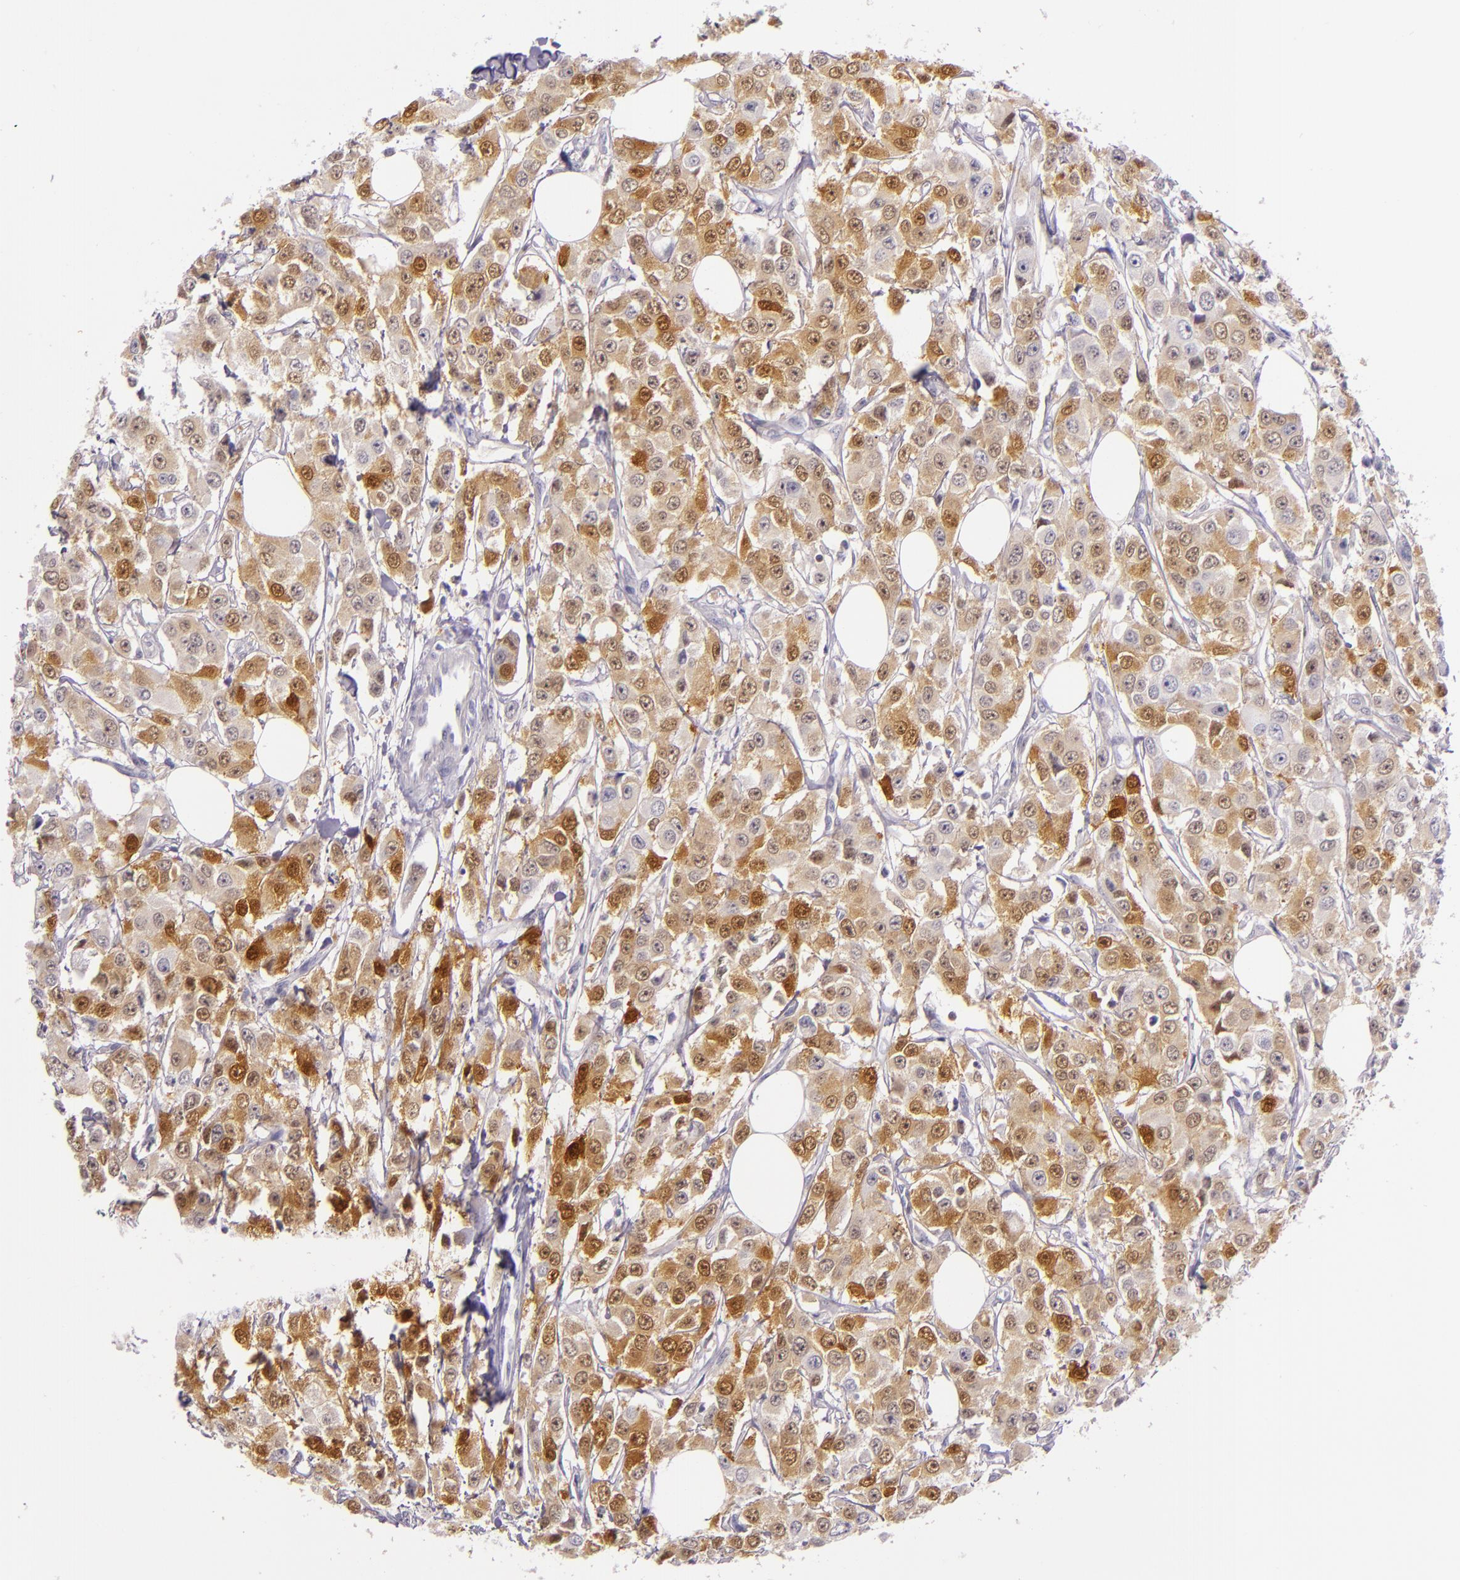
{"staining": {"intensity": "moderate", "quantity": "25%-75%", "location": "cytoplasmic/membranous,nuclear"}, "tissue": "breast cancer", "cell_type": "Tumor cells", "image_type": "cancer", "snomed": [{"axis": "morphology", "description": "Duct carcinoma"}, {"axis": "topography", "description": "Breast"}], "caption": "A high-resolution image shows IHC staining of breast cancer, which demonstrates moderate cytoplasmic/membranous and nuclear positivity in approximately 25%-75% of tumor cells.", "gene": "MT1A", "patient": {"sex": "female", "age": 58}}